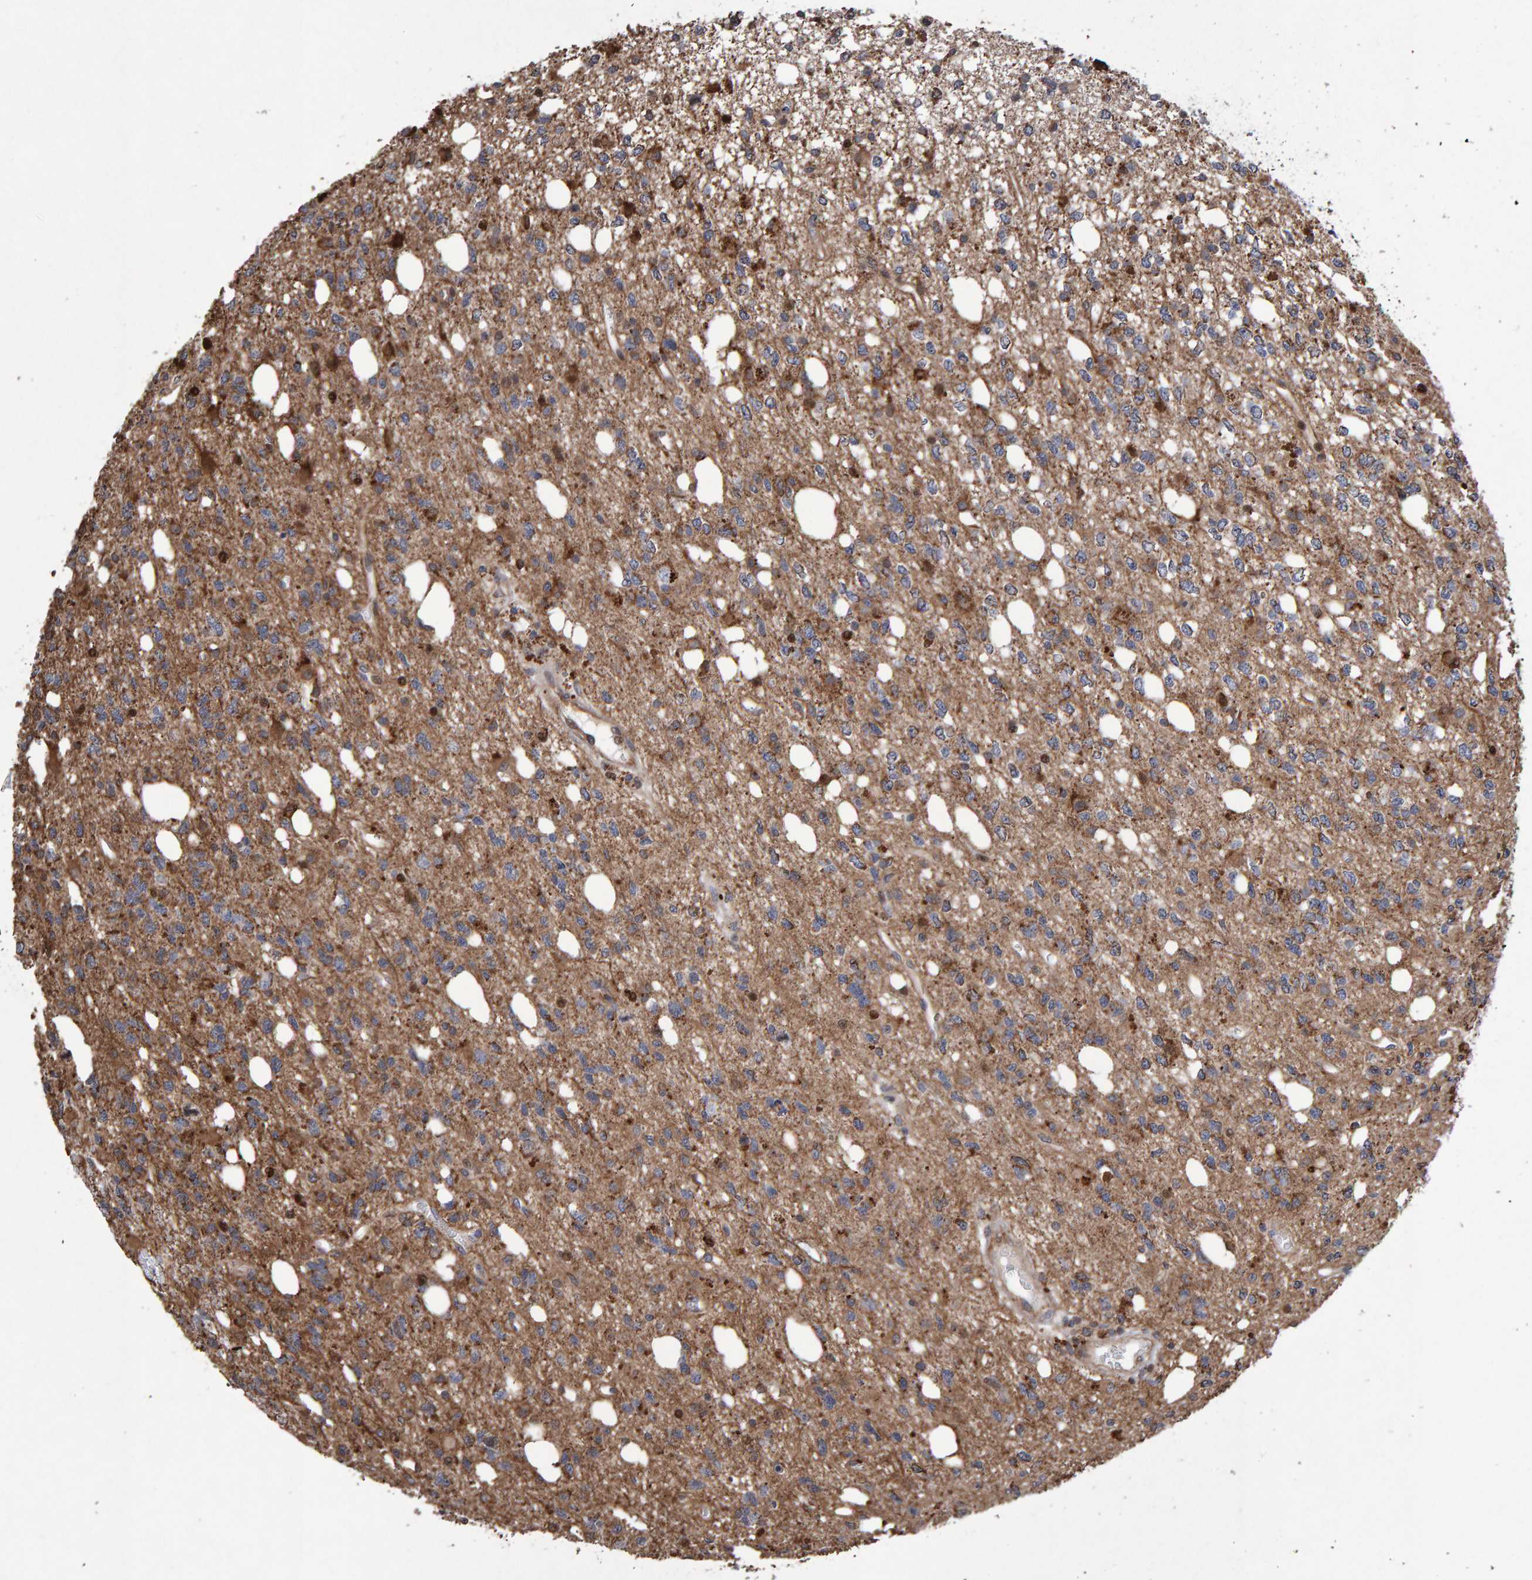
{"staining": {"intensity": "moderate", "quantity": ">75%", "location": "cytoplasmic/membranous"}, "tissue": "glioma", "cell_type": "Tumor cells", "image_type": "cancer", "snomed": [{"axis": "morphology", "description": "Glioma, malignant, High grade"}, {"axis": "topography", "description": "Brain"}], "caption": "A high-resolution micrograph shows immunohistochemistry staining of high-grade glioma (malignant), which exhibits moderate cytoplasmic/membranous expression in approximately >75% of tumor cells.", "gene": "PECR", "patient": {"sex": "female", "age": 62}}